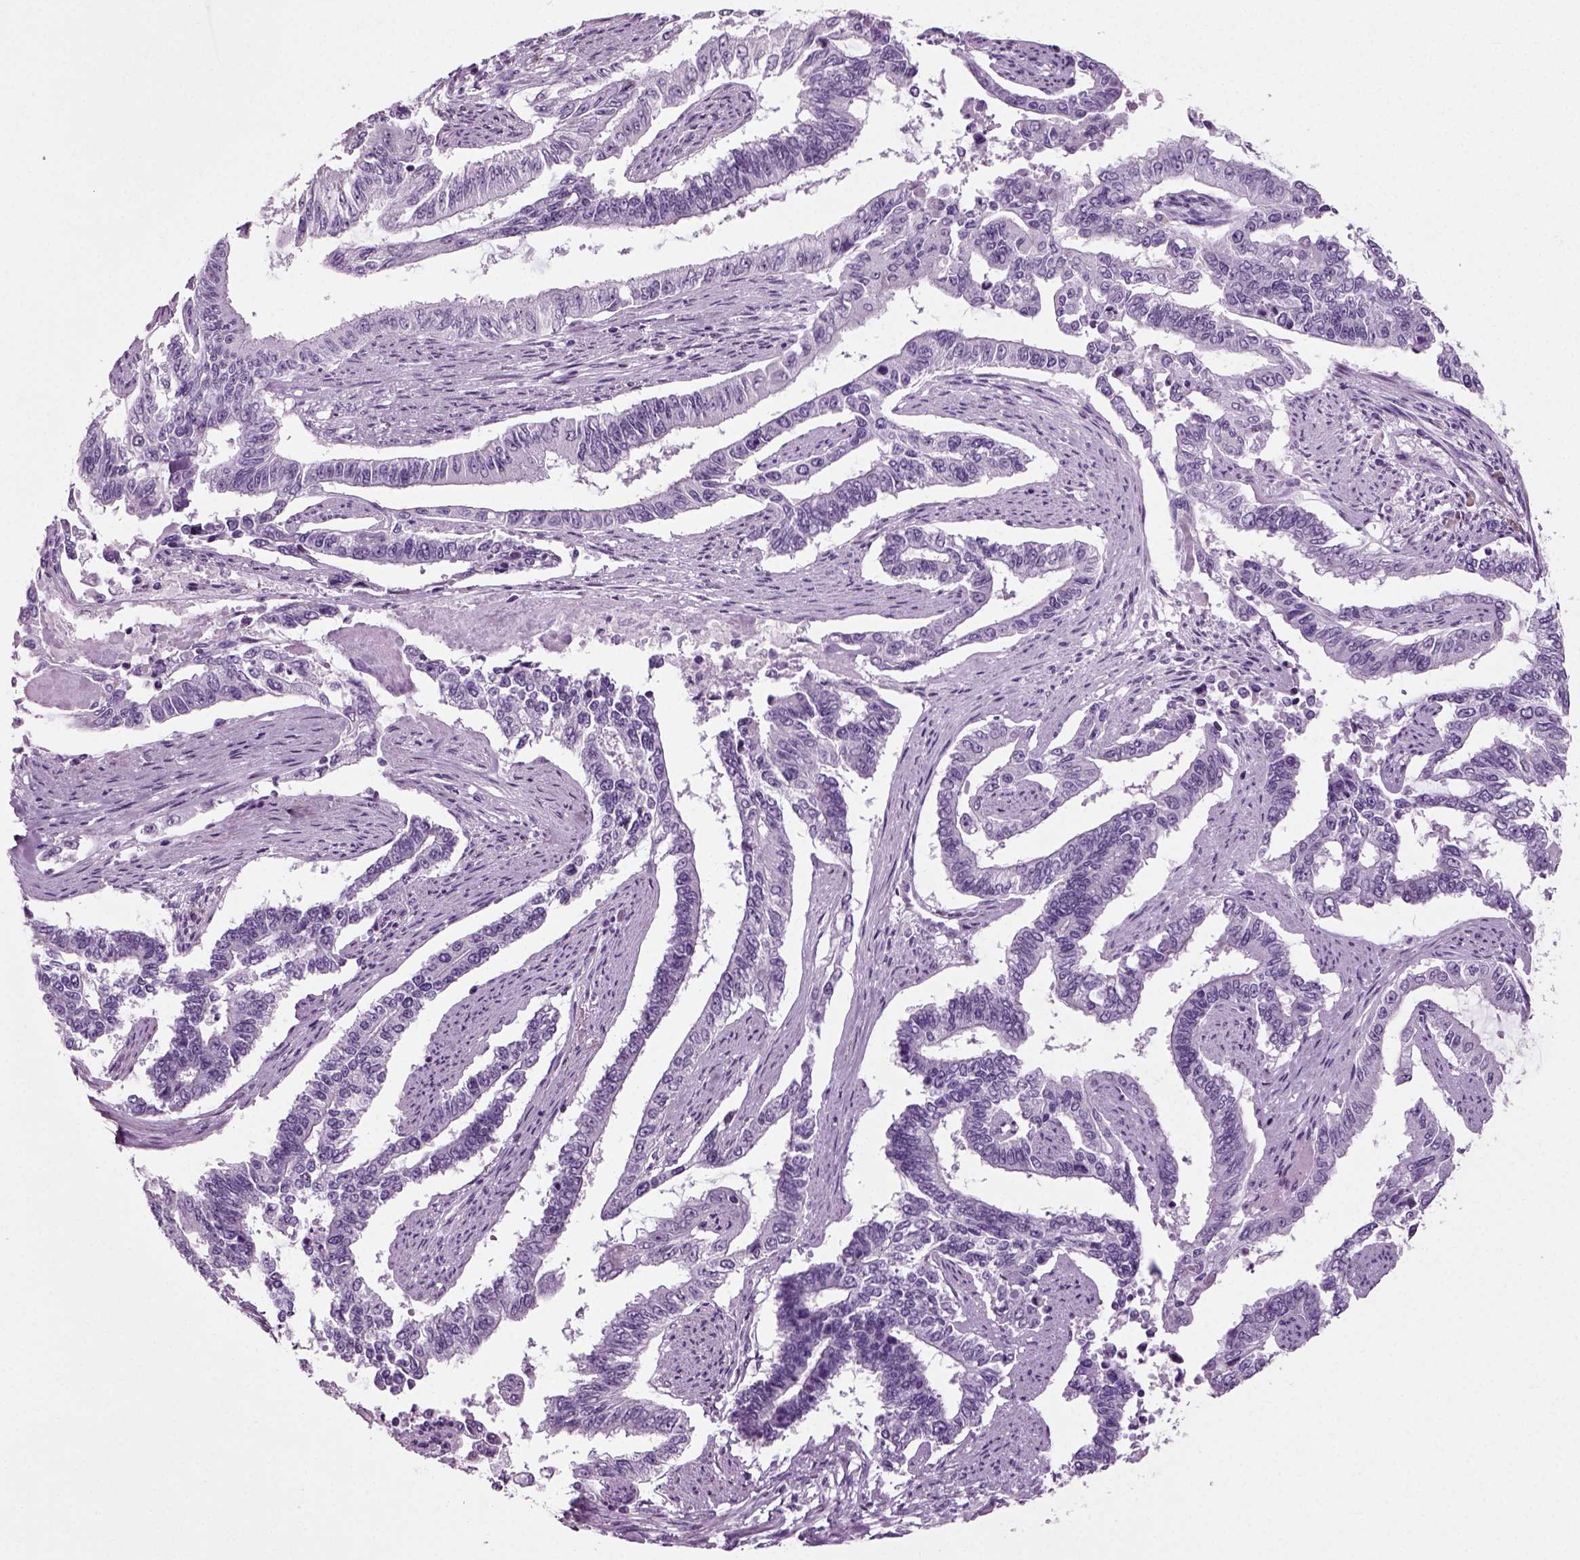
{"staining": {"intensity": "negative", "quantity": "none", "location": "none"}, "tissue": "endometrial cancer", "cell_type": "Tumor cells", "image_type": "cancer", "snomed": [{"axis": "morphology", "description": "Adenocarcinoma, NOS"}, {"axis": "topography", "description": "Uterus"}], "caption": "Histopathology image shows no significant protein staining in tumor cells of endometrial adenocarcinoma. (Immunohistochemistry (ihc), brightfield microscopy, high magnification).", "gene": "SLC26A8", "patient": {"sex": "female", "age": 59}}